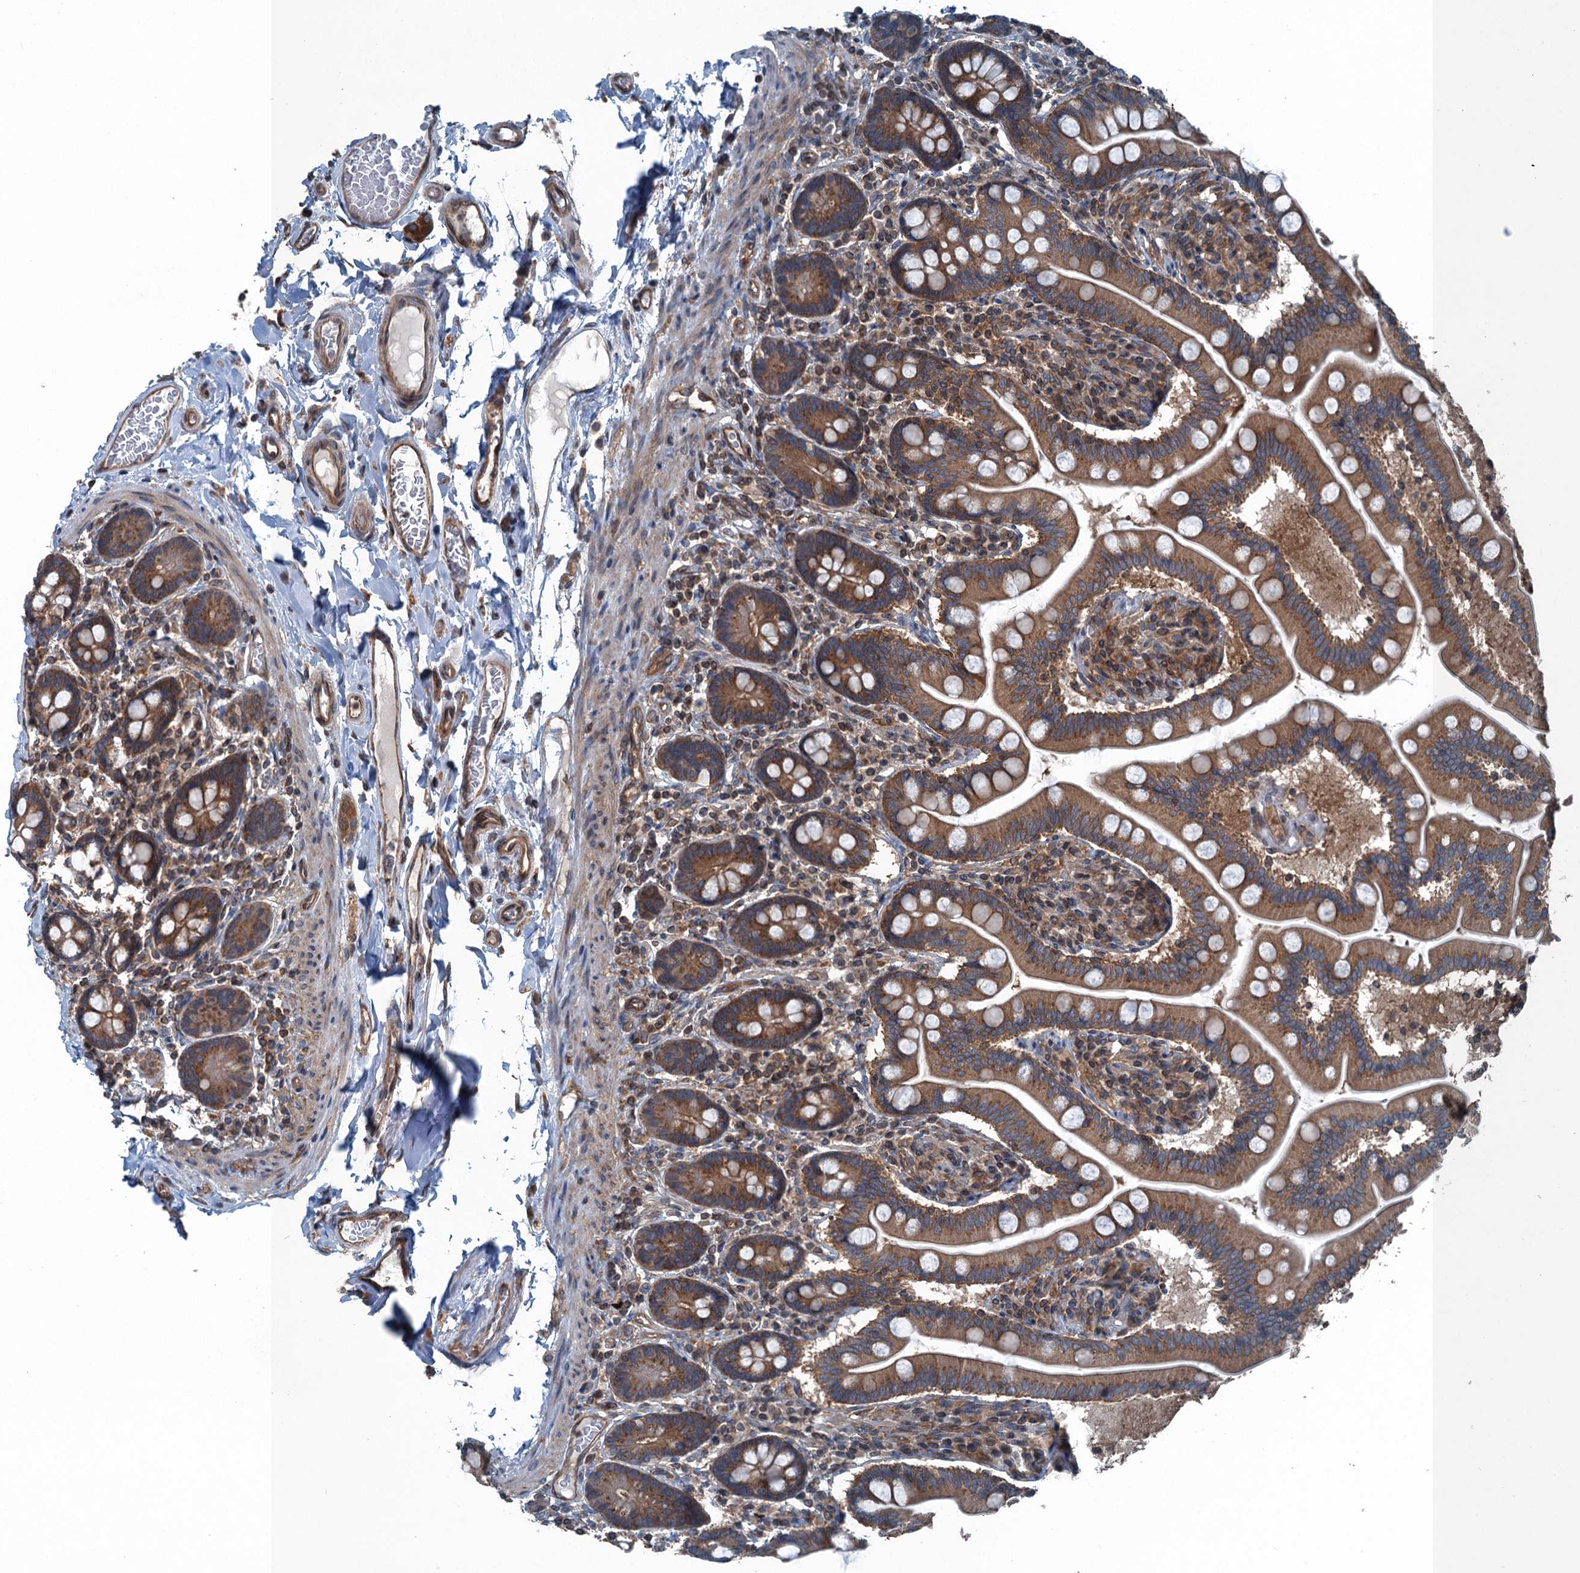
{"staining": {"intensity": "strong", "quantity": ">75%", "location": "cytoplasmic/membranous"}, "tissue": "small intestine", "cell_type": "Glandular cells", "image_type": "normal", "snomed": [{"axis": "morphology", "description": "Normal tissue, NOS"}, {"axis": "topography", "description": "Small intestine"}], "caption": "An immunohistochemistry (IHC) photomicrograph of benign tissue is shown. Protein staining in brown highlights strong cytoplasmic/membranous positivity in small intestine within glandular cells. (brown staining indicates protein expression, while blue staining denotes nuclei).", "gene": "TRAPPC8", "patient": {"sex": "female", "age": 64}}